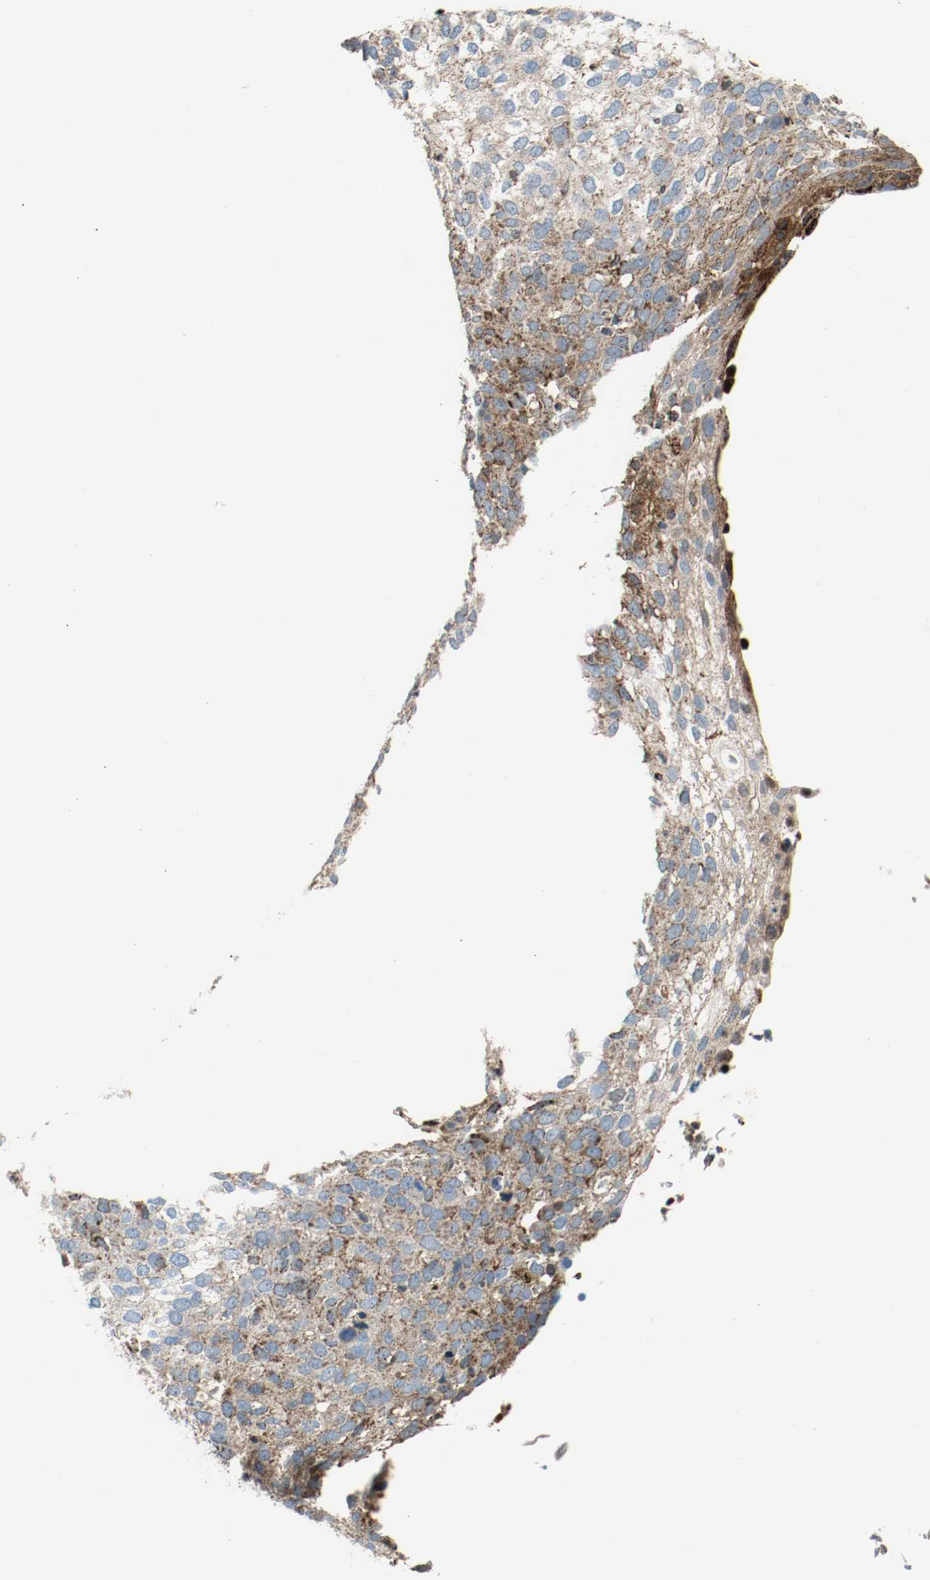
{"staining": {"intensity": "moderate", "quantity": "25%-75%", "location": "cytoplasmic/membranous"}, "tissue": "skin cancer", "cell_type": "Tumor cells", "image_type": "cancer", "snomed": [{"axis": "morphology", "description": "Squamous cell carcinoma, NOS"}, {"axis": "topography", "description": "Skin"}], "caption": "Moderate cytoplasmic/membranous expression for a protein is seen in approximately 25%-75% of tumor cells of skin squamous cell carcinoma using immunohistochemistry (IHC).", "gene": "TXNRD1", "patient": {"sex": "male", "age": 87}}